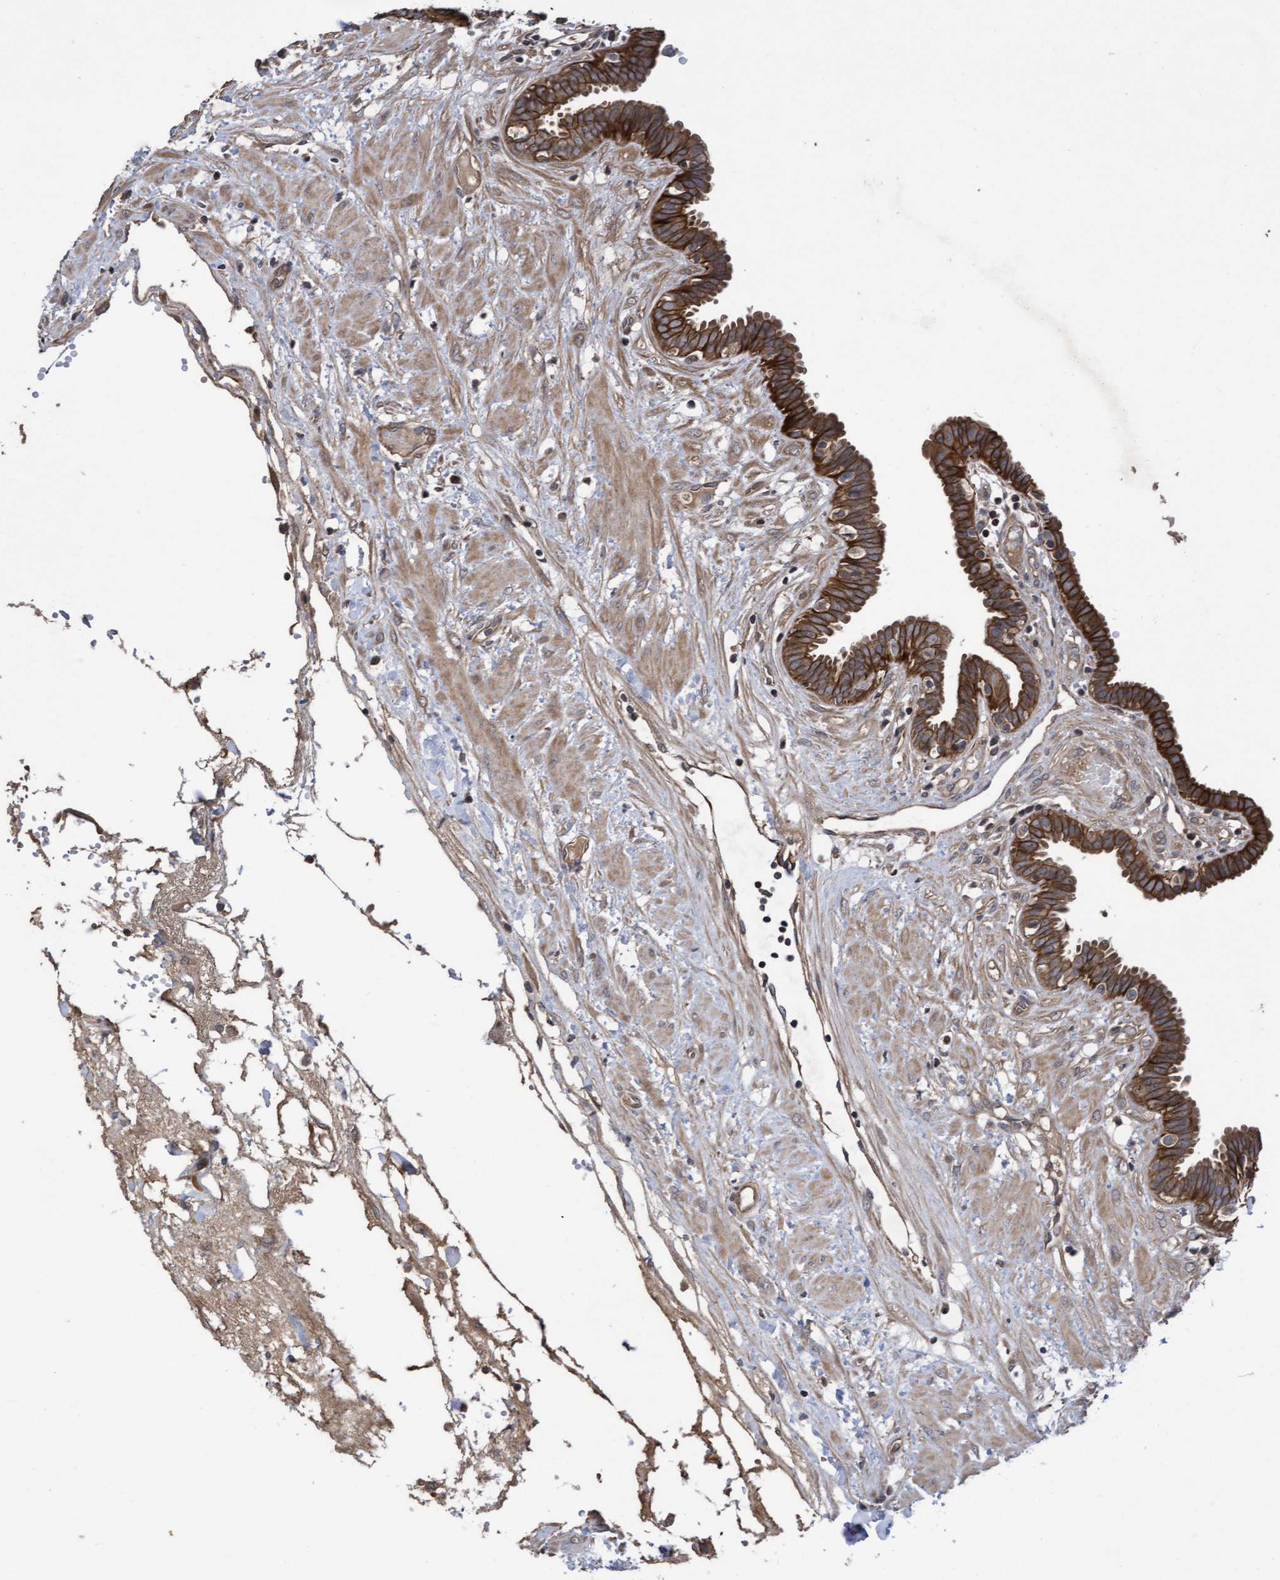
{"staining": {"intensity": "strong", "quantity": ">75%", "location": "cytoplasmic/membranous"}, "tissue": "fallopian tube", "cell_type": "Glandular cells", "image_type": "normal", "snomed": [{"axis": "morphology", "description": "Normal tissue, NOS"}, {"axis": "topography", "description": "Fallopian tube"}, {"axis": "topography", "description": "Placenta"}], "caption": "Brown immunohistochemical staining in benign human fallopian tube shows strong cytoplasmic/membranous positivity in approximately >75% of glandular cells.", "gene": "COBL", "patient": {"sex": "female", "age": 32}}